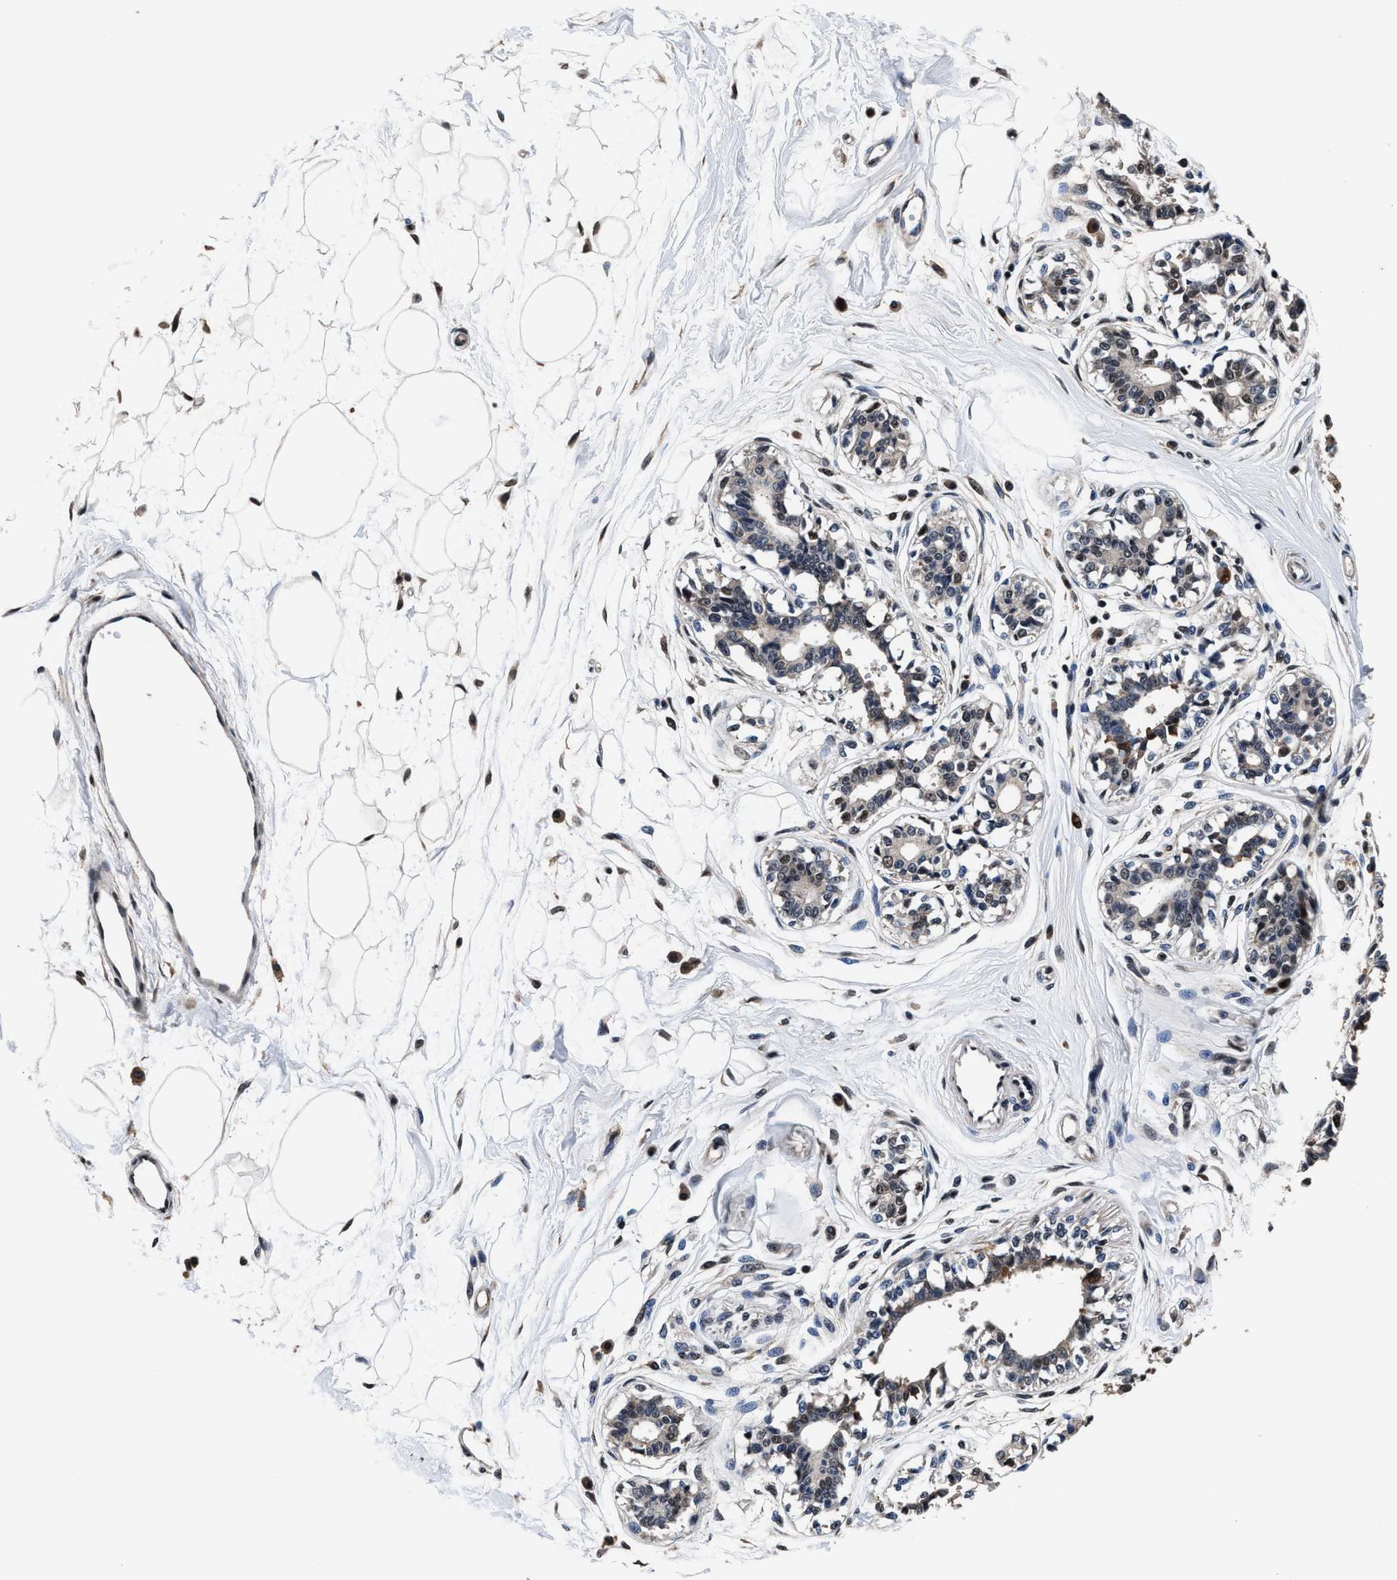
{"staining": {"intensity": "negative", "quantity": "none", "location": "none"}, "tissue": "breast", "cell_type": "Adipocytes", "image_type": "normal", "snomed": [{"axis": "morphology", "description": "Normal tissue, NOS"}, {"axis": "topography", "description": "Breast"}], "caption": "DAB (3,3'-diaminobenzidine) immunohistochemical staining of normal human breast reveals no significant positivity in adipocytes. (Brightfield microscopy of DAB (3,3'-diaminobenzidine) immunohistochemistry at high magnification).", "gene": "USP16", "patient": {"sex": "female", "age": 45}}